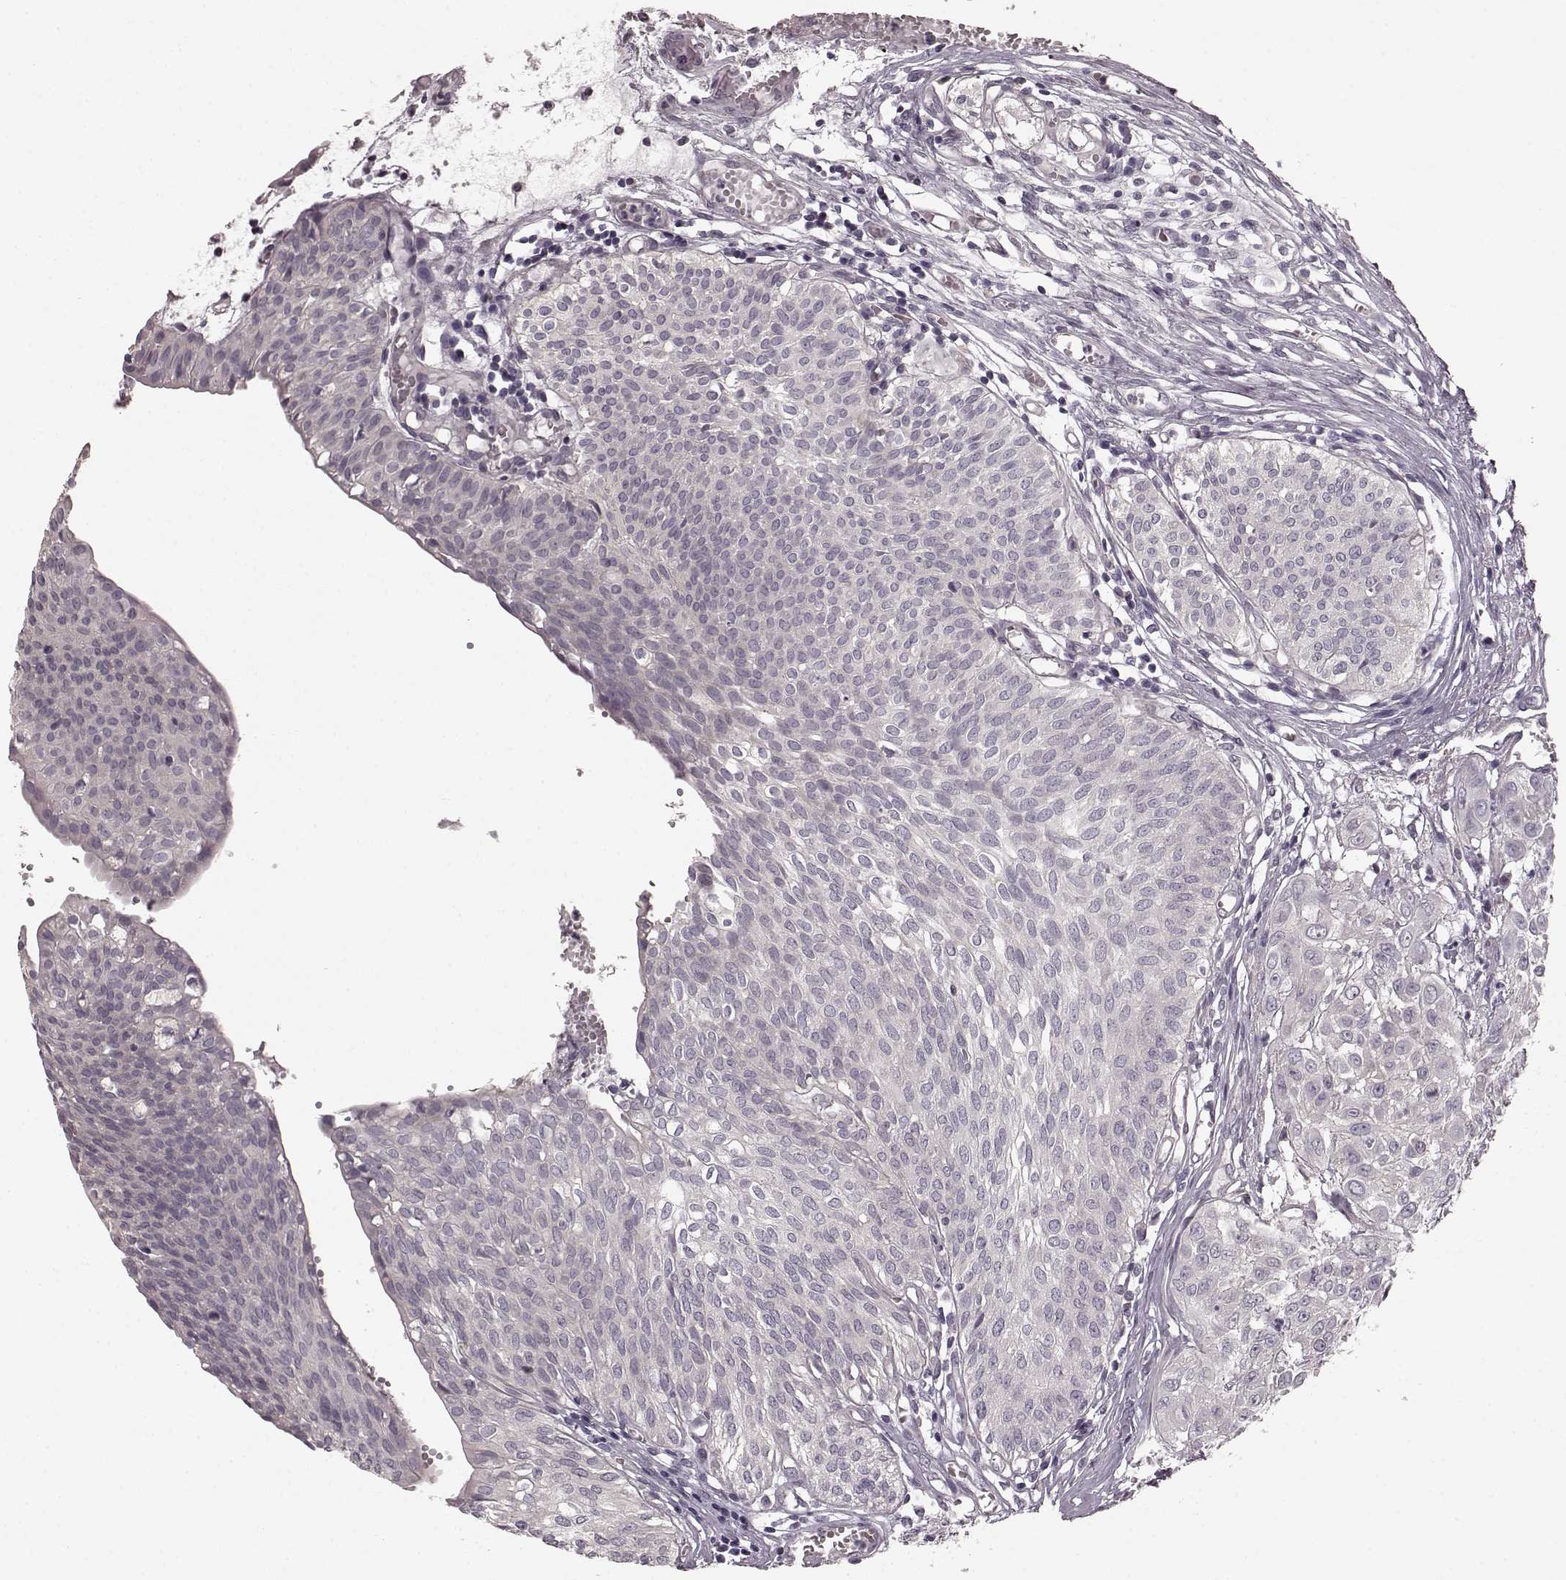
{"staining": {"intensity": "negative", "quantity": "none", "location": "none"}, "tissue": "urothelial cancer", "cell_type": "Tumor cells", "image_type": "cancer", "snomed": [{"axis": "morphology", "description": "Urothelial carcinoma, High grade"}, {"axis": "topography", "description": "Urinary bladder"}], "caption": "High magnification brightfield microscopy of urothelial cancer stained with DAB (3,3'-diaminobenzidine) (brown) and counterstained with hematoxylin (blue): tumor cells show no significant expression. Nuclei are stained in blue.", "gene": "PRKCE", "patient": {"sex": "male", "age": 57}}